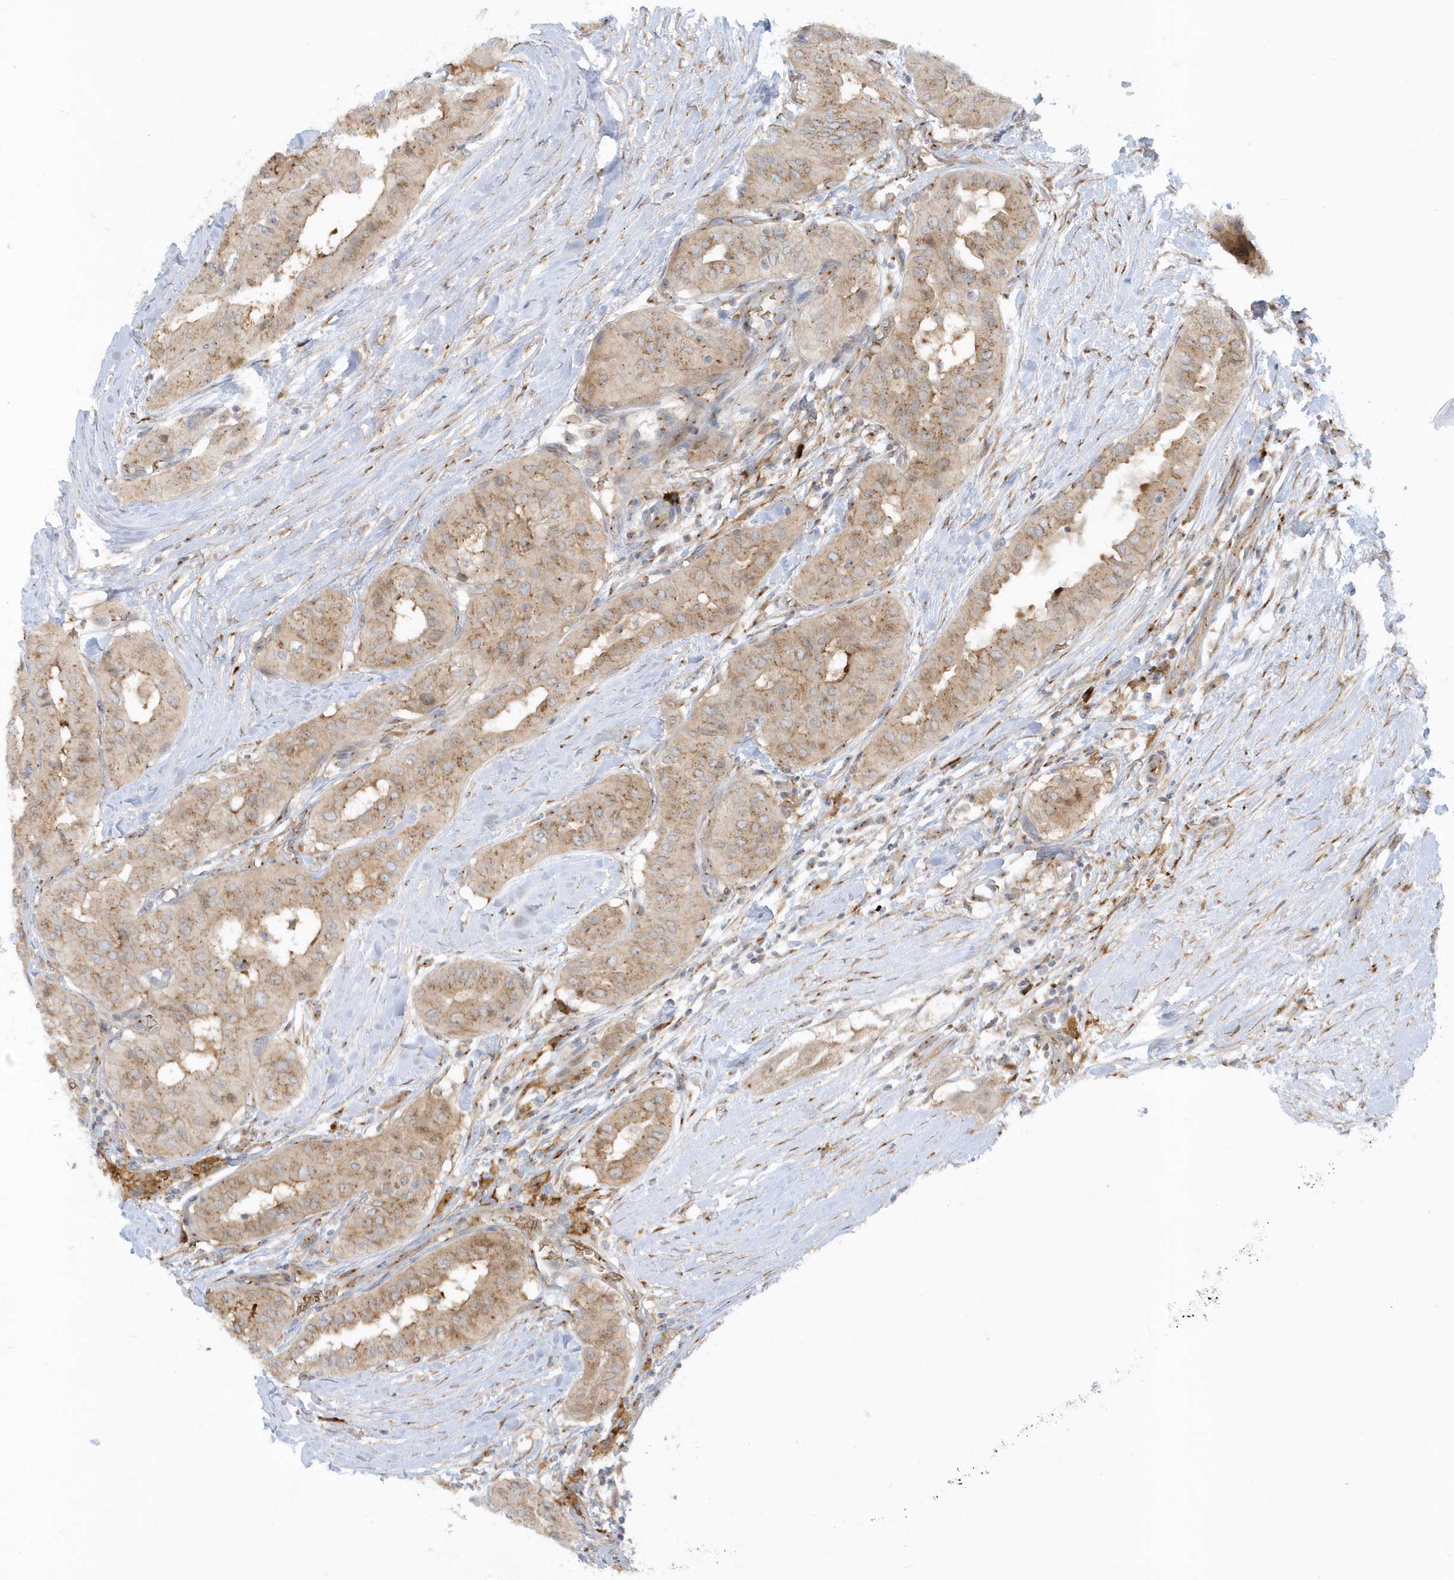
{"staining": {"intensity": "moderate", "quantity": ">75%", "location": "cytoplasmic/membranous"}, "tissue": "thyroid cancer", "cell_type": "Tumor cells", "image_type": "cancer", "snomed": [{"axis": "morphology", "description": "Papillary adenocarcinoma, NOS"}, {"axis": "topography", "description": "Thyroid gland"}], "caption": "IHC (DAB (3,3'-diaminobenzidine)) staining of thyroid papillary adenocarcinoma reveals moderate cytoplasmic/membranous protein staining in about >75% of tumor cells. (brown staining indicates protein expression, while blue staining denotes nuclei).", "gene": "RPP40", "patient": {"sex": "female", "age": 59}}